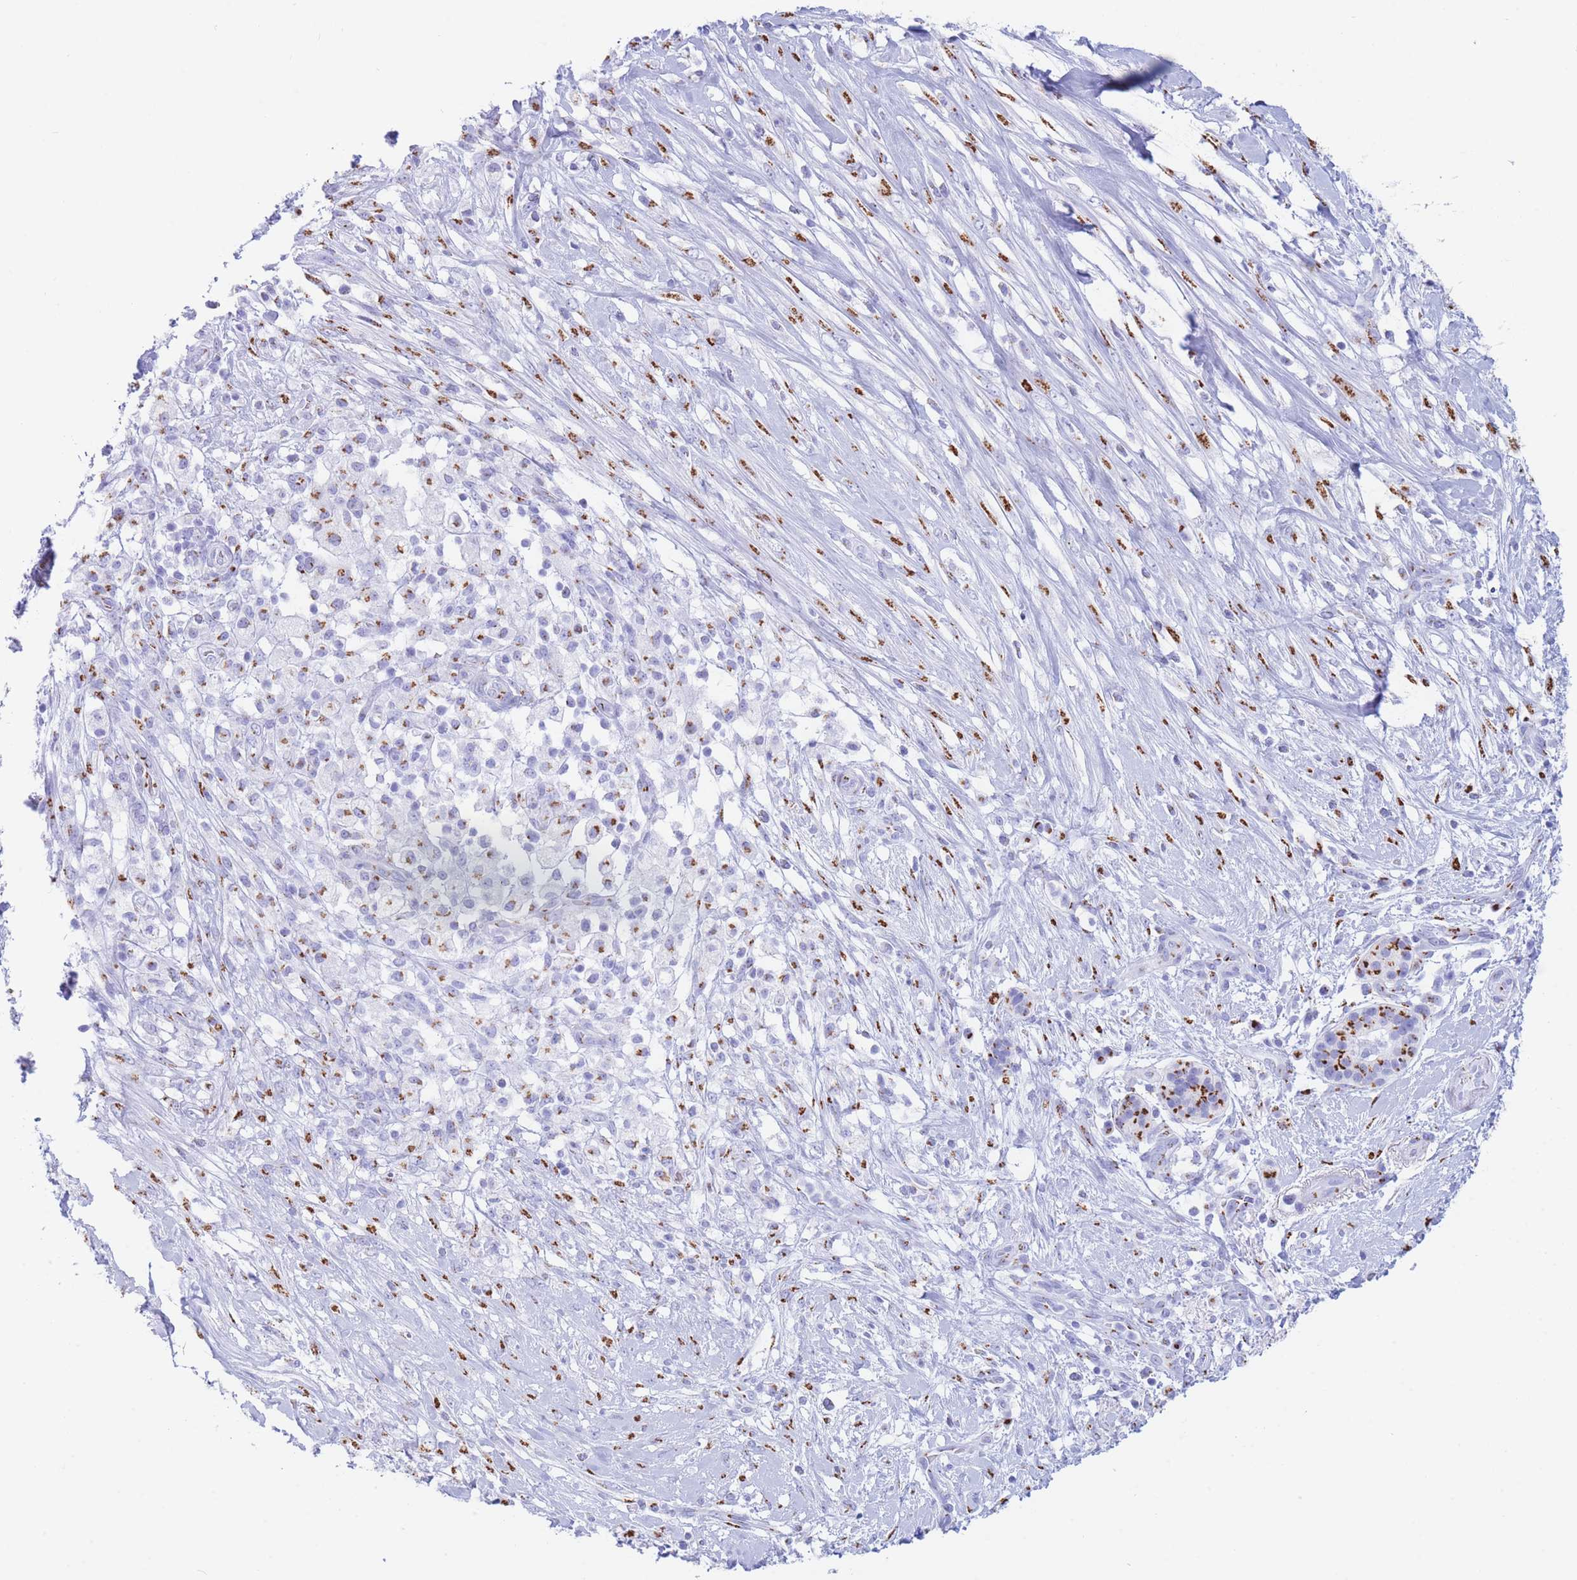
{"staining": {"intensity": "moderate", "quantity": "25%-75%", "location": "cytoplasmic/membranous"}, "tissue": "pancreatic cancer", "cell_type": "Tumor cells", "image_type": "cancer", "snomed": [{"axis": "morphology", "description": "Adenocarcinoma, NOS"}, {"axis": "topography", "description": "Pancreas"}], "caption": "About 25%-75% of tumor cells in pancreatic adenocarcinoma reveal moderate cytoplasmic/membranous protein staining as visualized by brown immunohistochemical staining.", "gene": "FAM3C", "patient": {"sex": "female", "age": 72}}